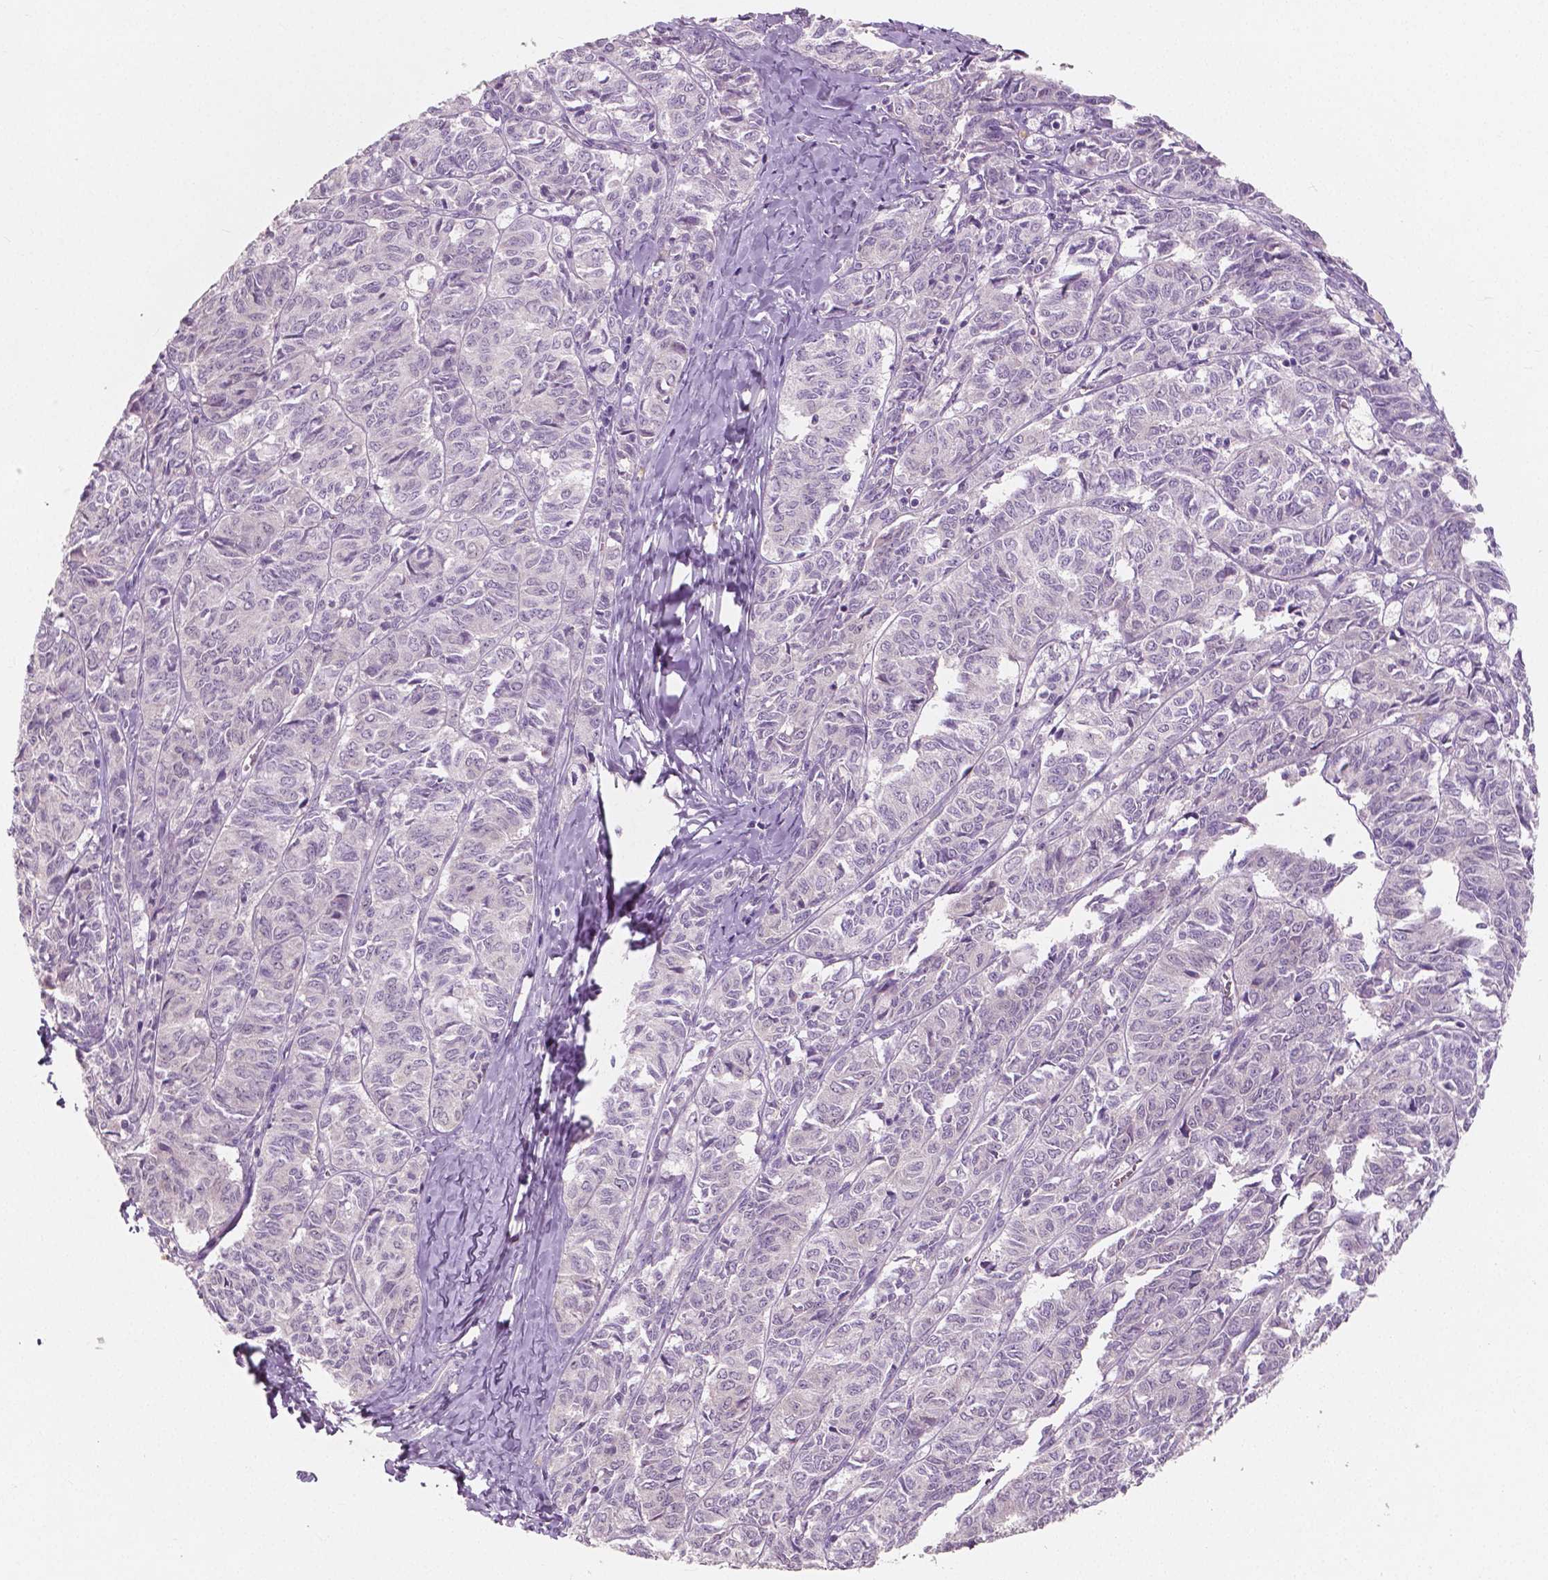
{"staining": {"intensity": "negative", "quantity": "none", "location": "none"}, "tissue": "ovarian cancer", "cell_type": "Tumor cells", "image_type": "cancer", "snomed": [{"axis": "morphology", "description": "Carcinoma, endometroid"}, {"axis": "topography", "description": "Ovary"}], "caption": "There is no significant expression in tumor cells of ovarian cancer.", "gene": "LSM14B", "patient": {"sex": "female", "age": 80}}